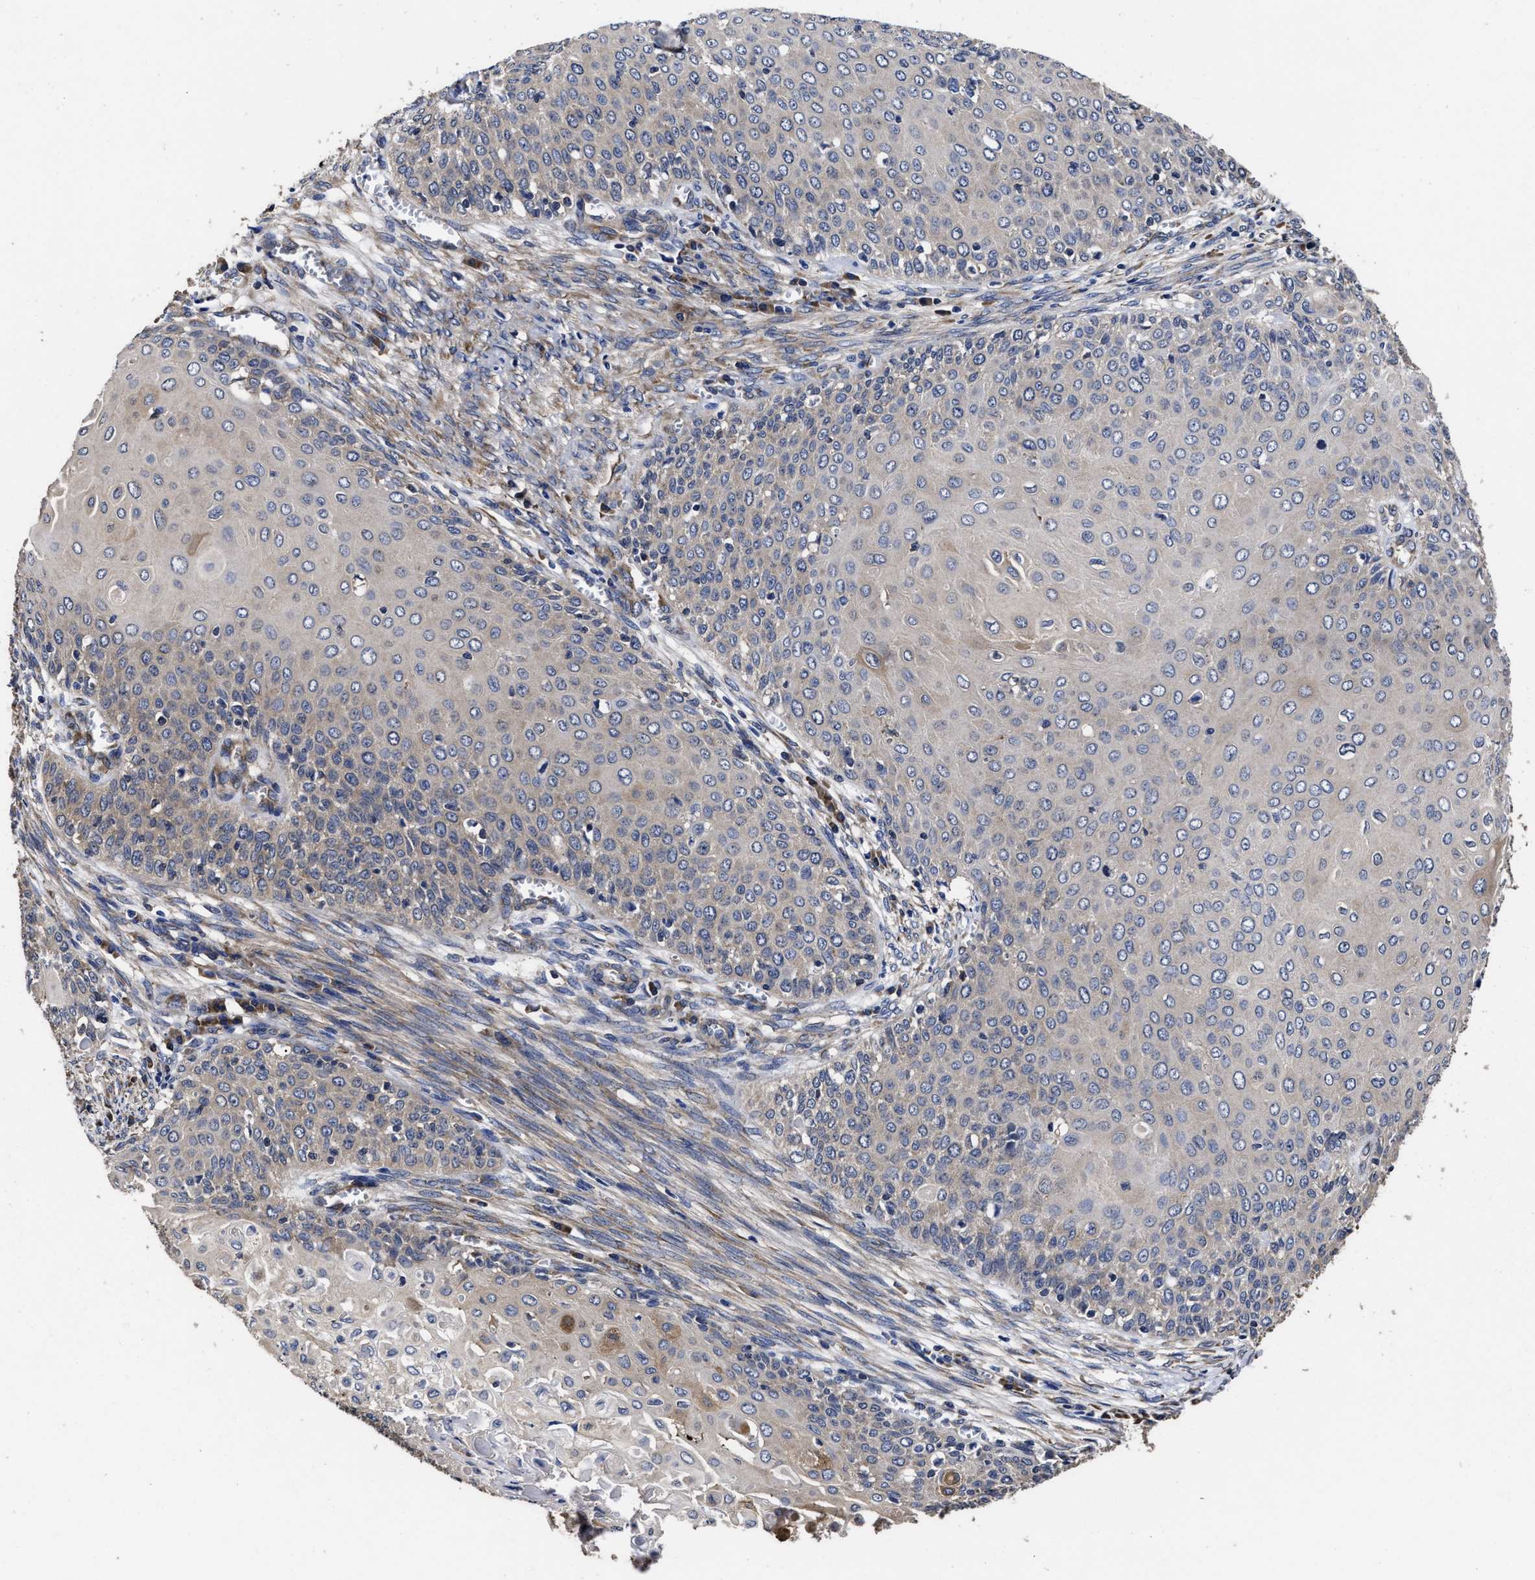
{"staining": {"intensity": "negative", "quantity": "none", "location": "none"}, "tissue": "cervical cancer", "cell_type": "Tumor cells", "image_type": "cancer", "snomed": [{"axis": "morphology", "description": "Squamous cell carcinoma, NOS"}, {"axis": "topography", "description": "Cervix"}], "caption": "Tumor cells show no significant protein expression in cervical cancer (squamous cell carcinoma).", "gene": "AVEN", "patient": {"sex": "female", "age": 39}}